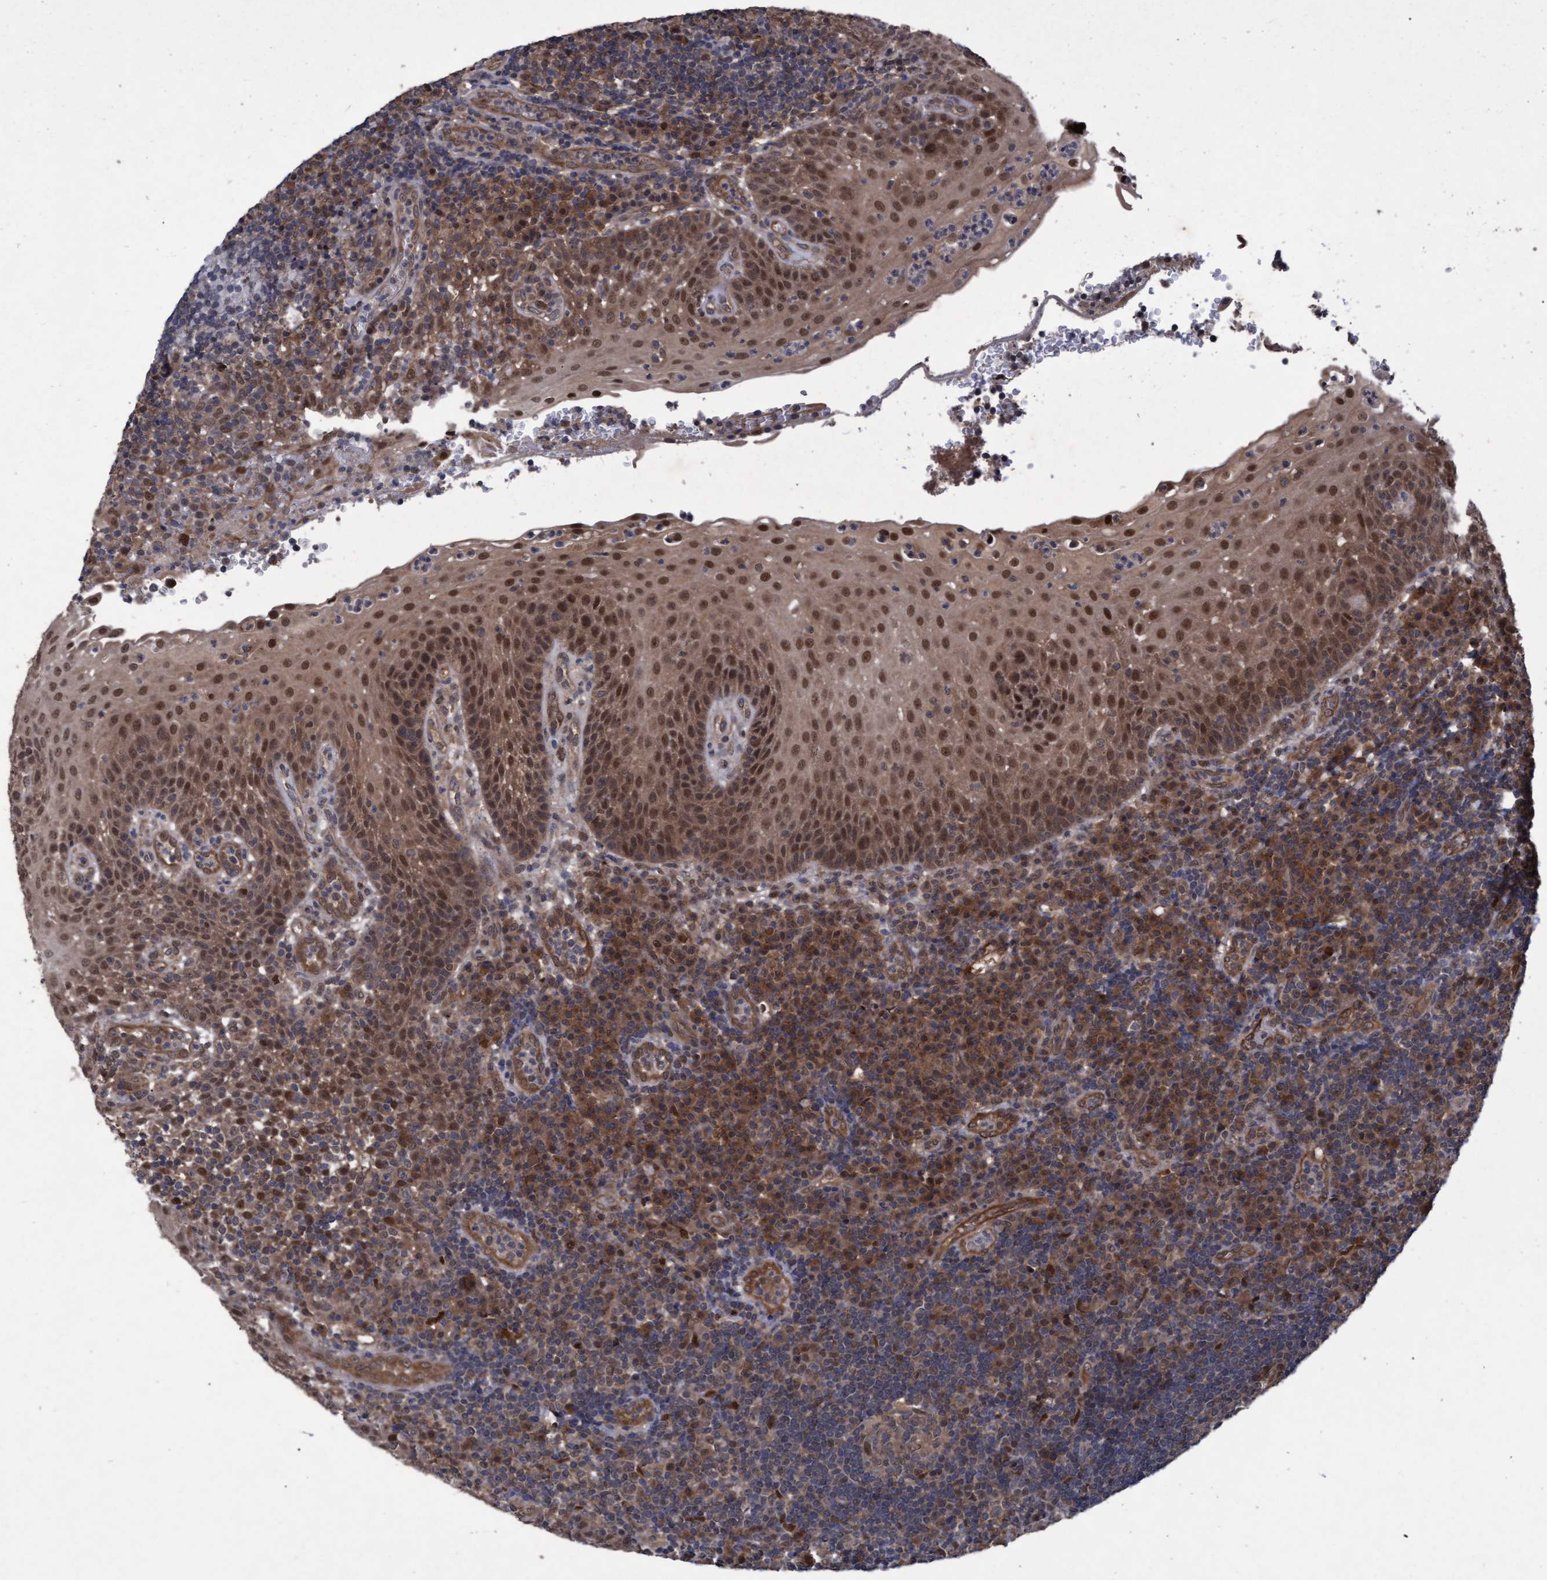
{"staining": {"intensity": "moderate", "quantity": ">75%", "location": "cytoplasmic/membranous,nuclear"}, "tissue": "tonsil", "cell_type": "Germinal center cells", "image_type": "normal", "snomed": [{"axis": "morphology", "description": "Normal tissue, NOS"}, {"axis": "topography", "description": "Tonsil"}], "caption": "Brown immunohistochemical staining in normal human tonsil displays moderate cytoplasmic/membranous,nuclear staining in approximately >75% of germinal center cells. Nuclei are stained in blue.", "gene": "PSMB6", "patient": {"sex": "female", "age": 40}}